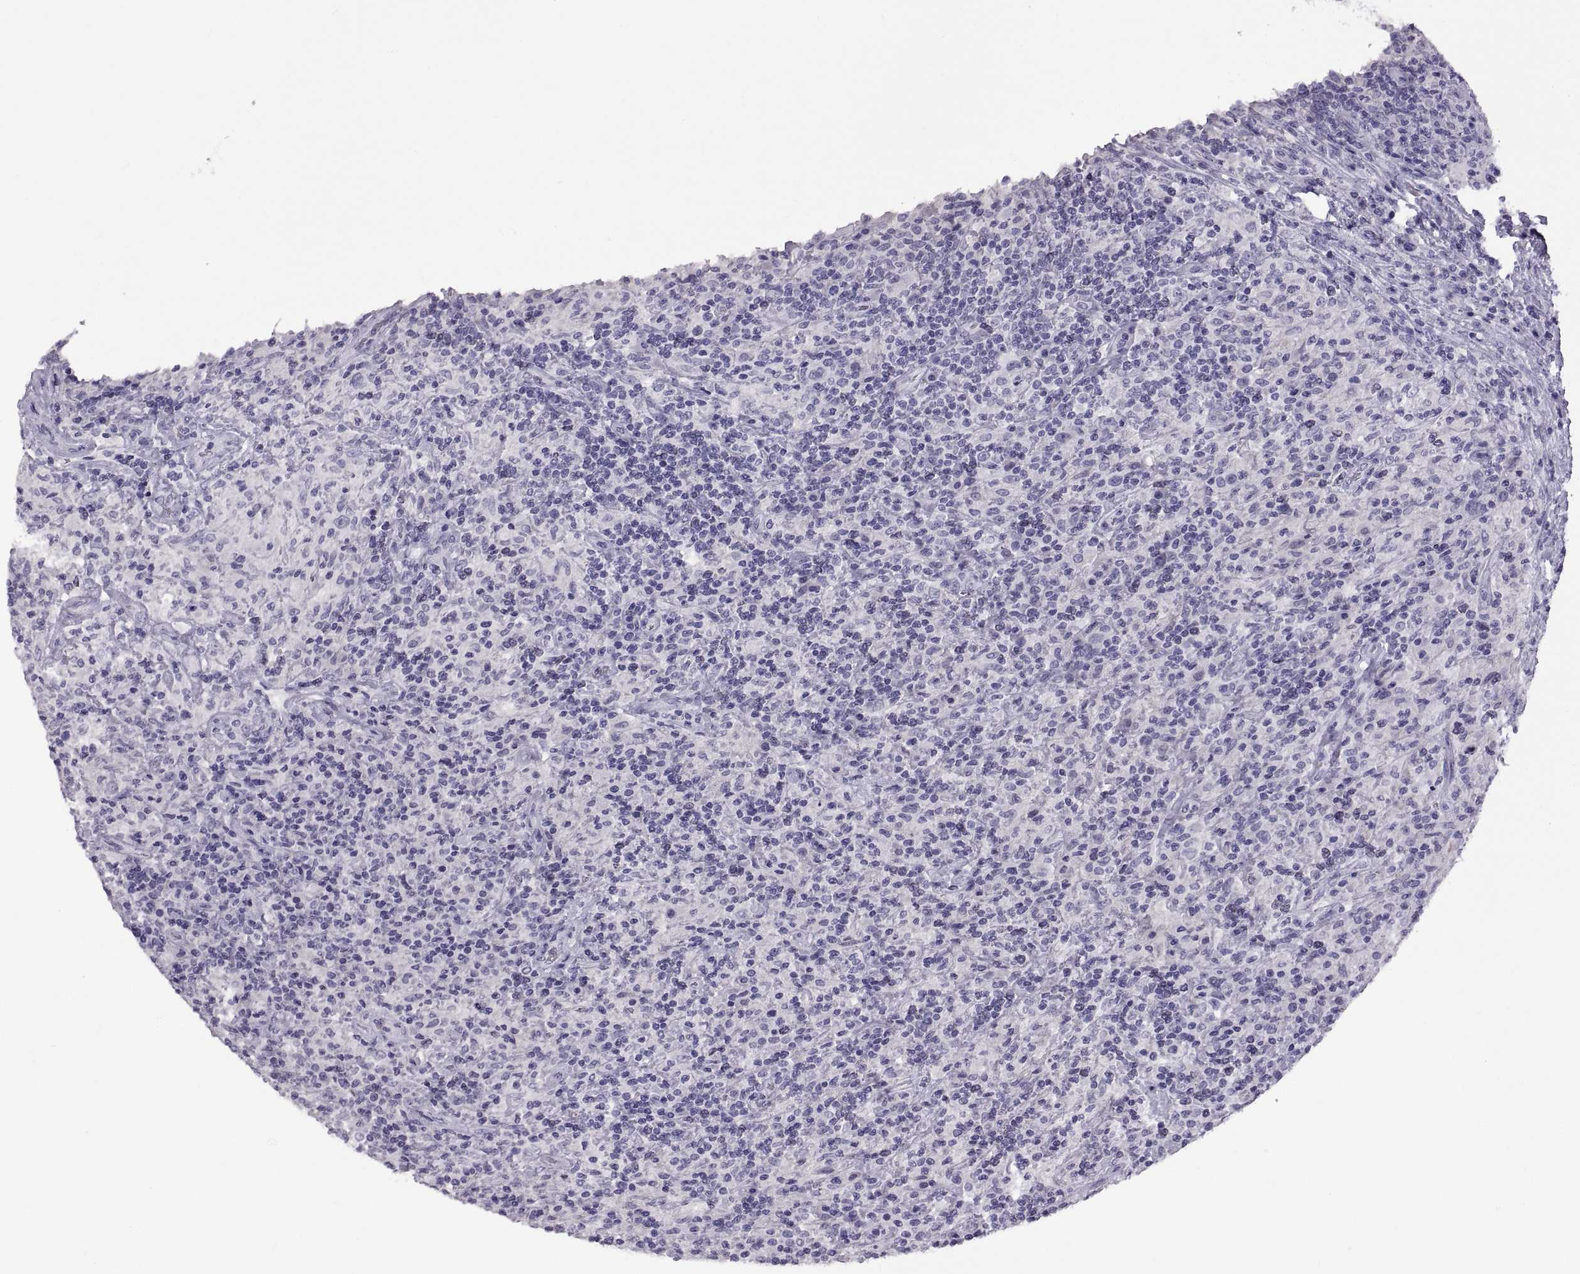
{"staining": {"intensity": "negative", "quantity": "none", "location": "none"}, "tissue": "lymphoma", "cell_type": "Tumor cells", "image_type": "cancer", "snomed": [{"axis": "morphology", "description": "Hodgkin's disease, NOS"}, {"axis": "topography", "description": "Lymph node"}], "caption": "IHC of human Hodgkin's disease reveals no expression in tumor cells.", "gene": "RDM1", "patient": {"sex": "male", "age": 70}}